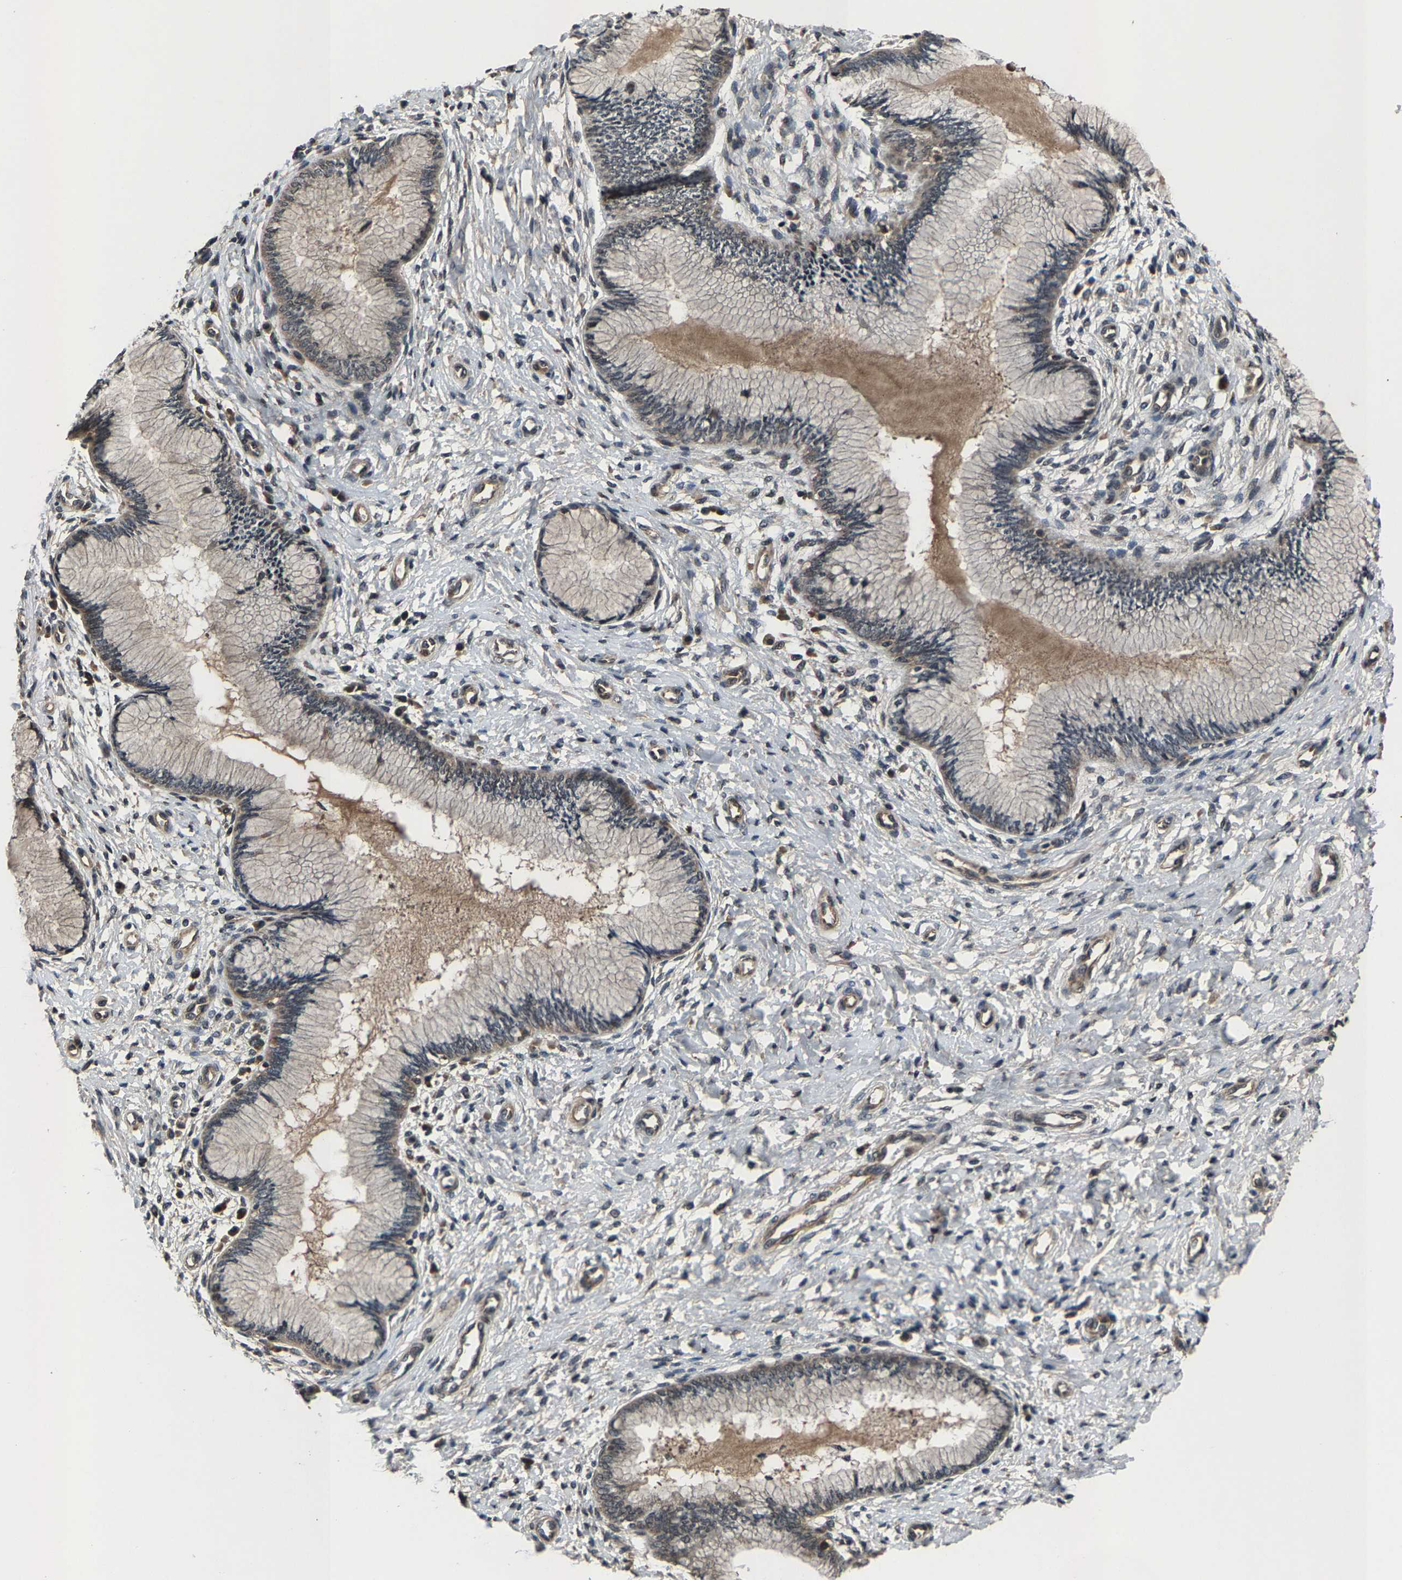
{"staining": {"intensity": "weak", "quantity": "25%-75%", "location": "cytoplasmic/membranous"}, "tissue": "cervix", "cell_type": "Glandular cells", "image_type": "normal", "snomed": [{"axis": "morphology", "description": "Normal tissue, NOS"}, {"axis": "topography", "description": "Cervix"}], "caption": "IHC of benign human cervix exhibits low levels of weak cytoplasmic/membranous expression in approximately 25%-75% of glandular cells. (Stains: DAB in brown, nuclei in blue, Microscopy: brightfield microscopy at high magnification).", "gene": "HUWE1", "patient": {"sex": "female", "age": 55}}